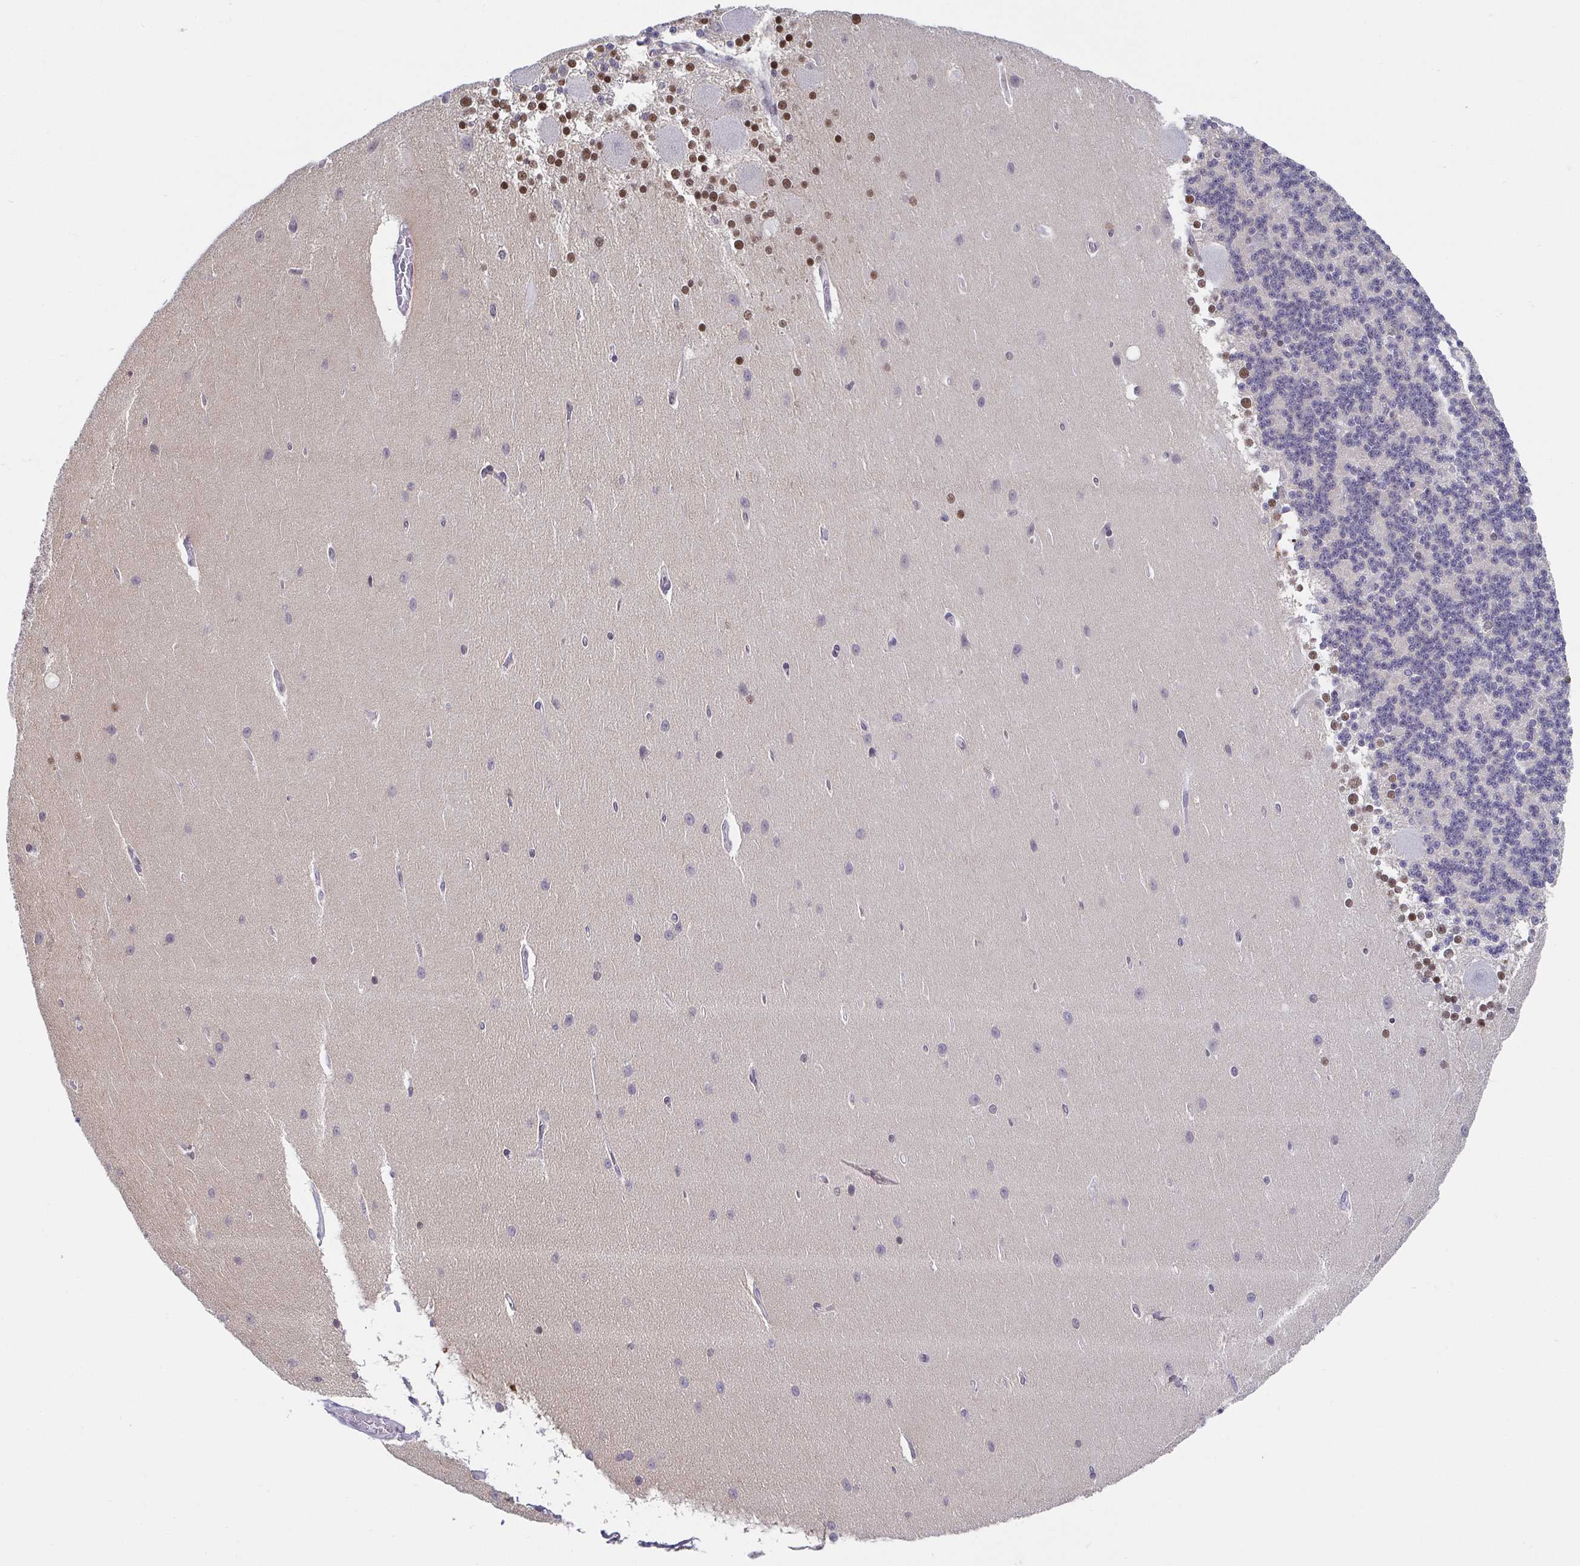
{"staining": {"intensity": "moderate", "quantity": "<25%", "location": "nuclear"}, "tissue": "cerebellum", "cell_type": "Cells in granular layer", "image_type": "normal", "snomed": [{"axis": "morphology", "description": "Normal tissue, NOS"}, {"axis": "topography", "description": "Cerebellum"}], "caption": "Immunohistochemical staining of benign human cerebellum shows moderate nuclear protein positivity in about <25% of cells in granular layer. (IHC, brightfield microscopy, high magnification).", "gene": "SLC7A10", "patient": {"sex": "female", "age": 54}}